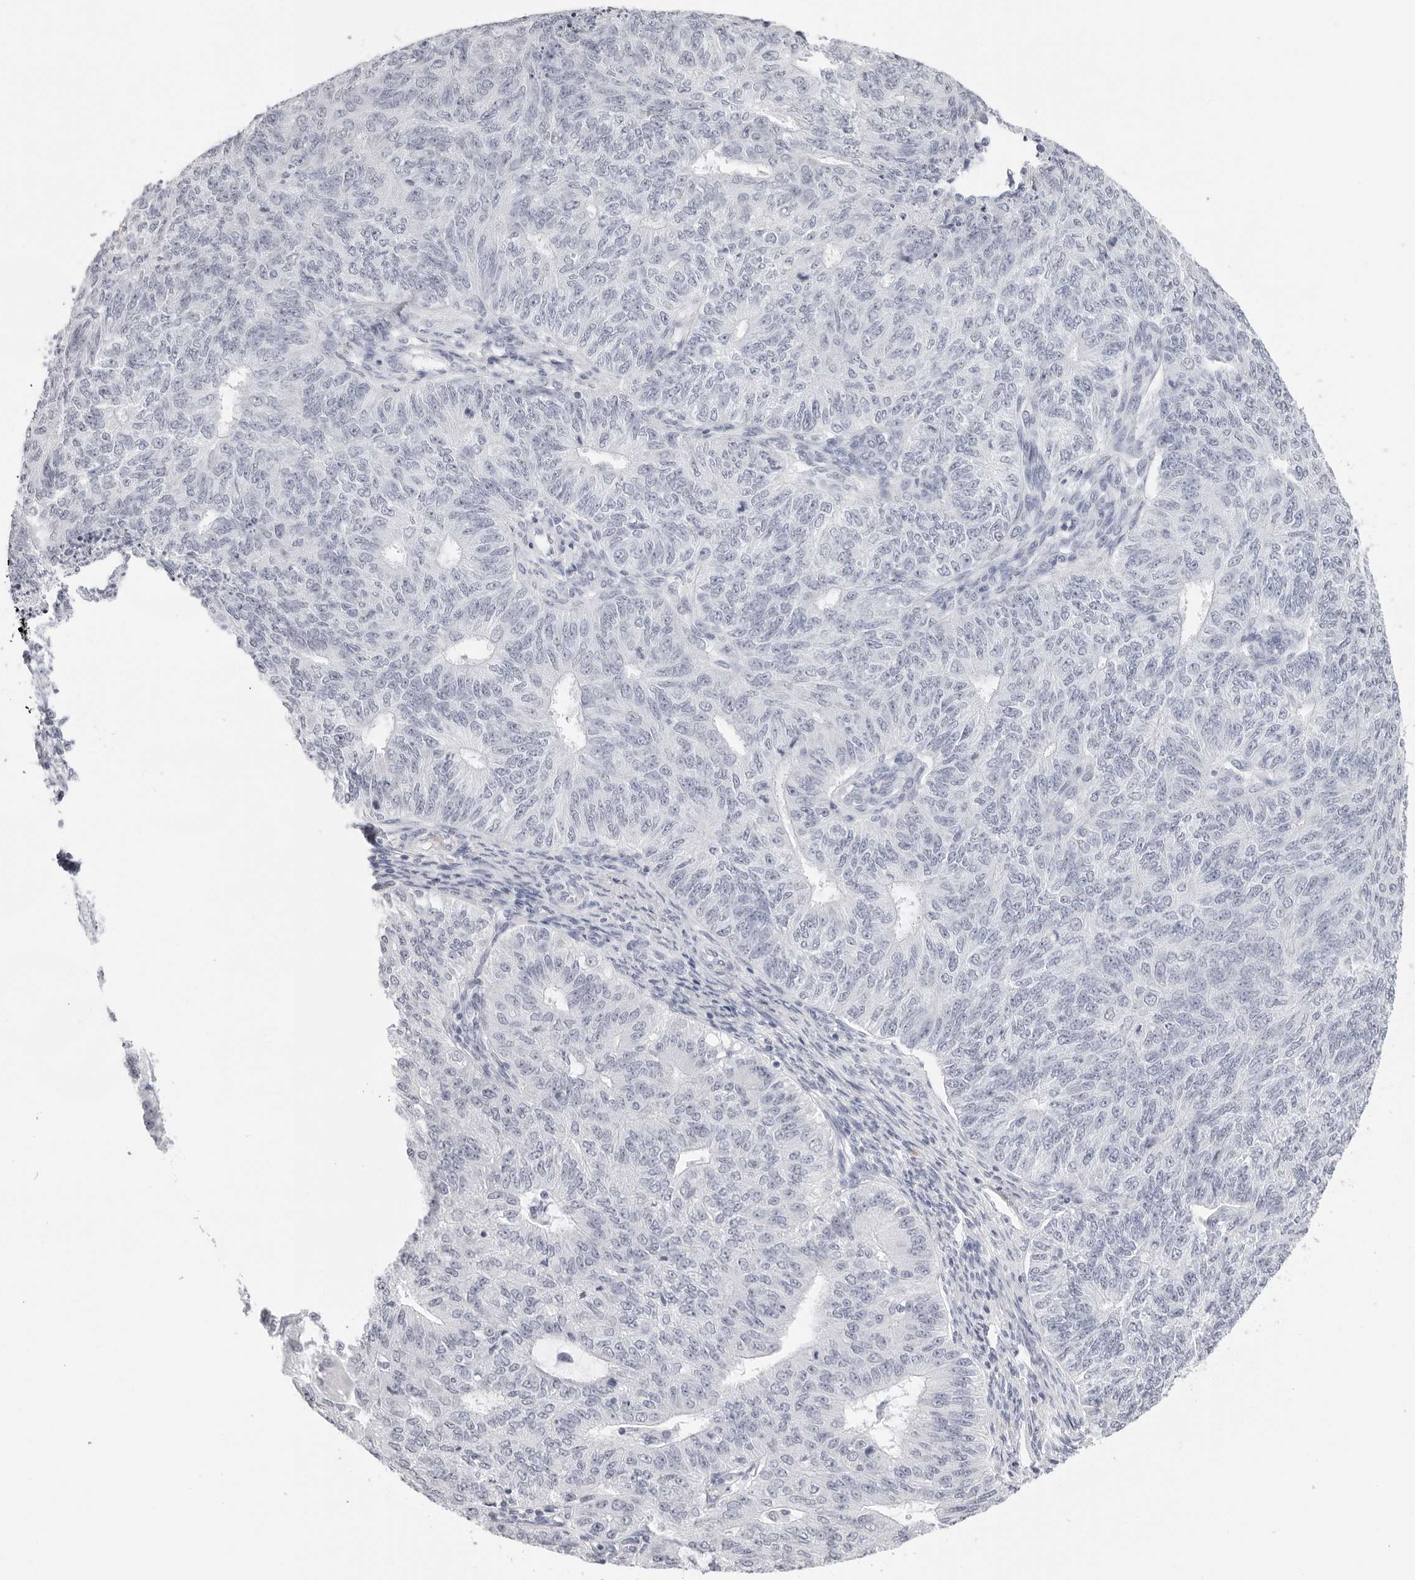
{"staining": {"intensity": "negative", "quantity": "none", "location": "none"}, "tissue": "endometrial cancer", "cell_type": "Tumor cells", "image_type": "cancer", "snomed": [{"axis": "morphology", "description": "Adenocarcinoma, NOS"}, {"axis": "topography", "description": "Endometrium"}], "caption": "Tumor cells are negative for protein expression in human endometrial cancer (adenocarcinoma).", "gene": "CST5", "patient": {"sex": "female", "age": 32}}